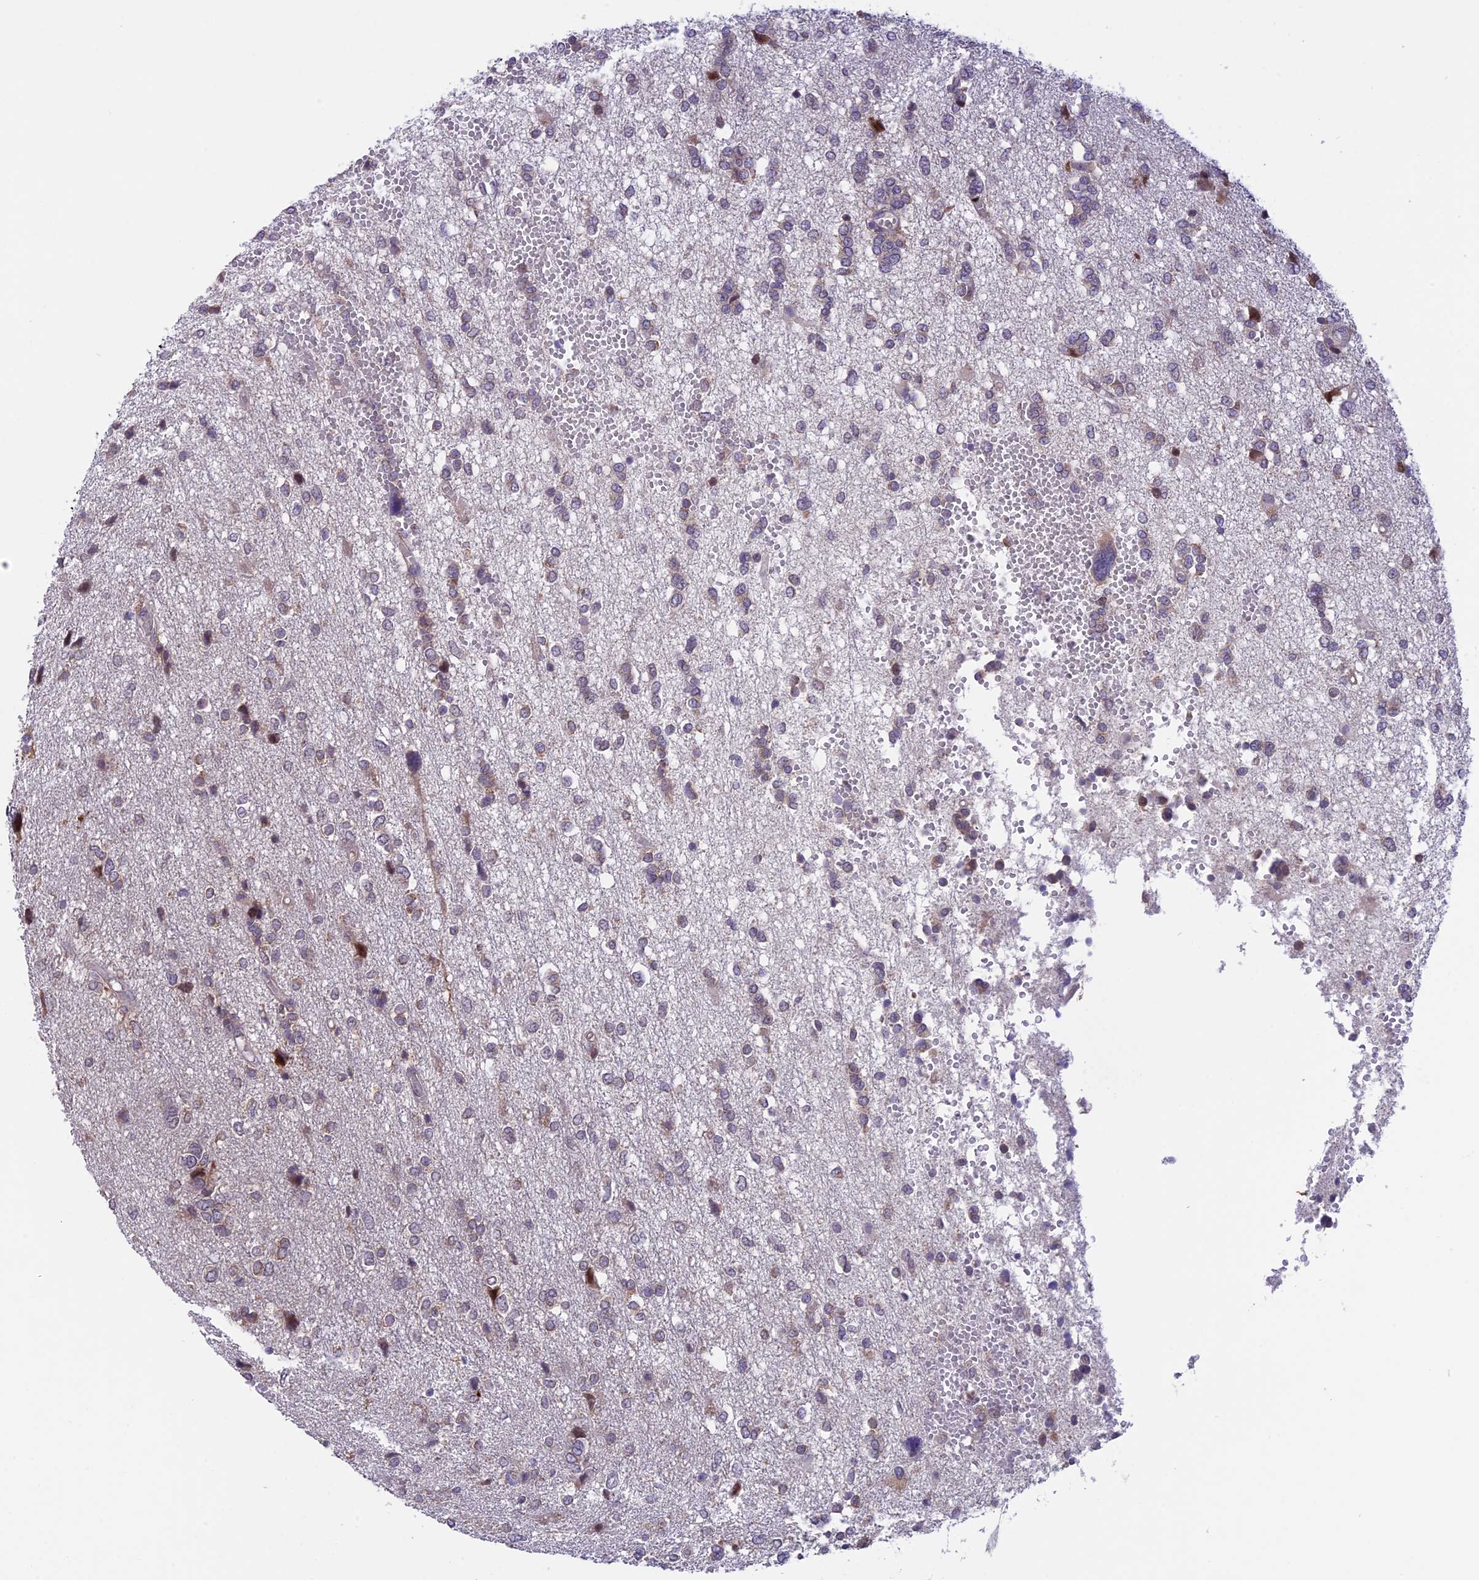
{"staining": {"intensity": "weak", "quantity": "25%-75%", "location": "cytoplasmic/membranous"}, "tissue": "glioma", "cell_type": "Tumor cells", "image_type": "cancer", "snomed": [{"axis": "morphology", "description": "Glioma, malignant, High grade"}, {"axis": "topography", "description": "Brain"}], "caption": "Human malignant glioma (high-grade) stained for a protein (brown) displays weak cytoplasmic/membranous positive staining in approximately 25%-75% of tumor cells.", "gene": "DMRTA2", "patient": {"sex": "female", "age": 59}}